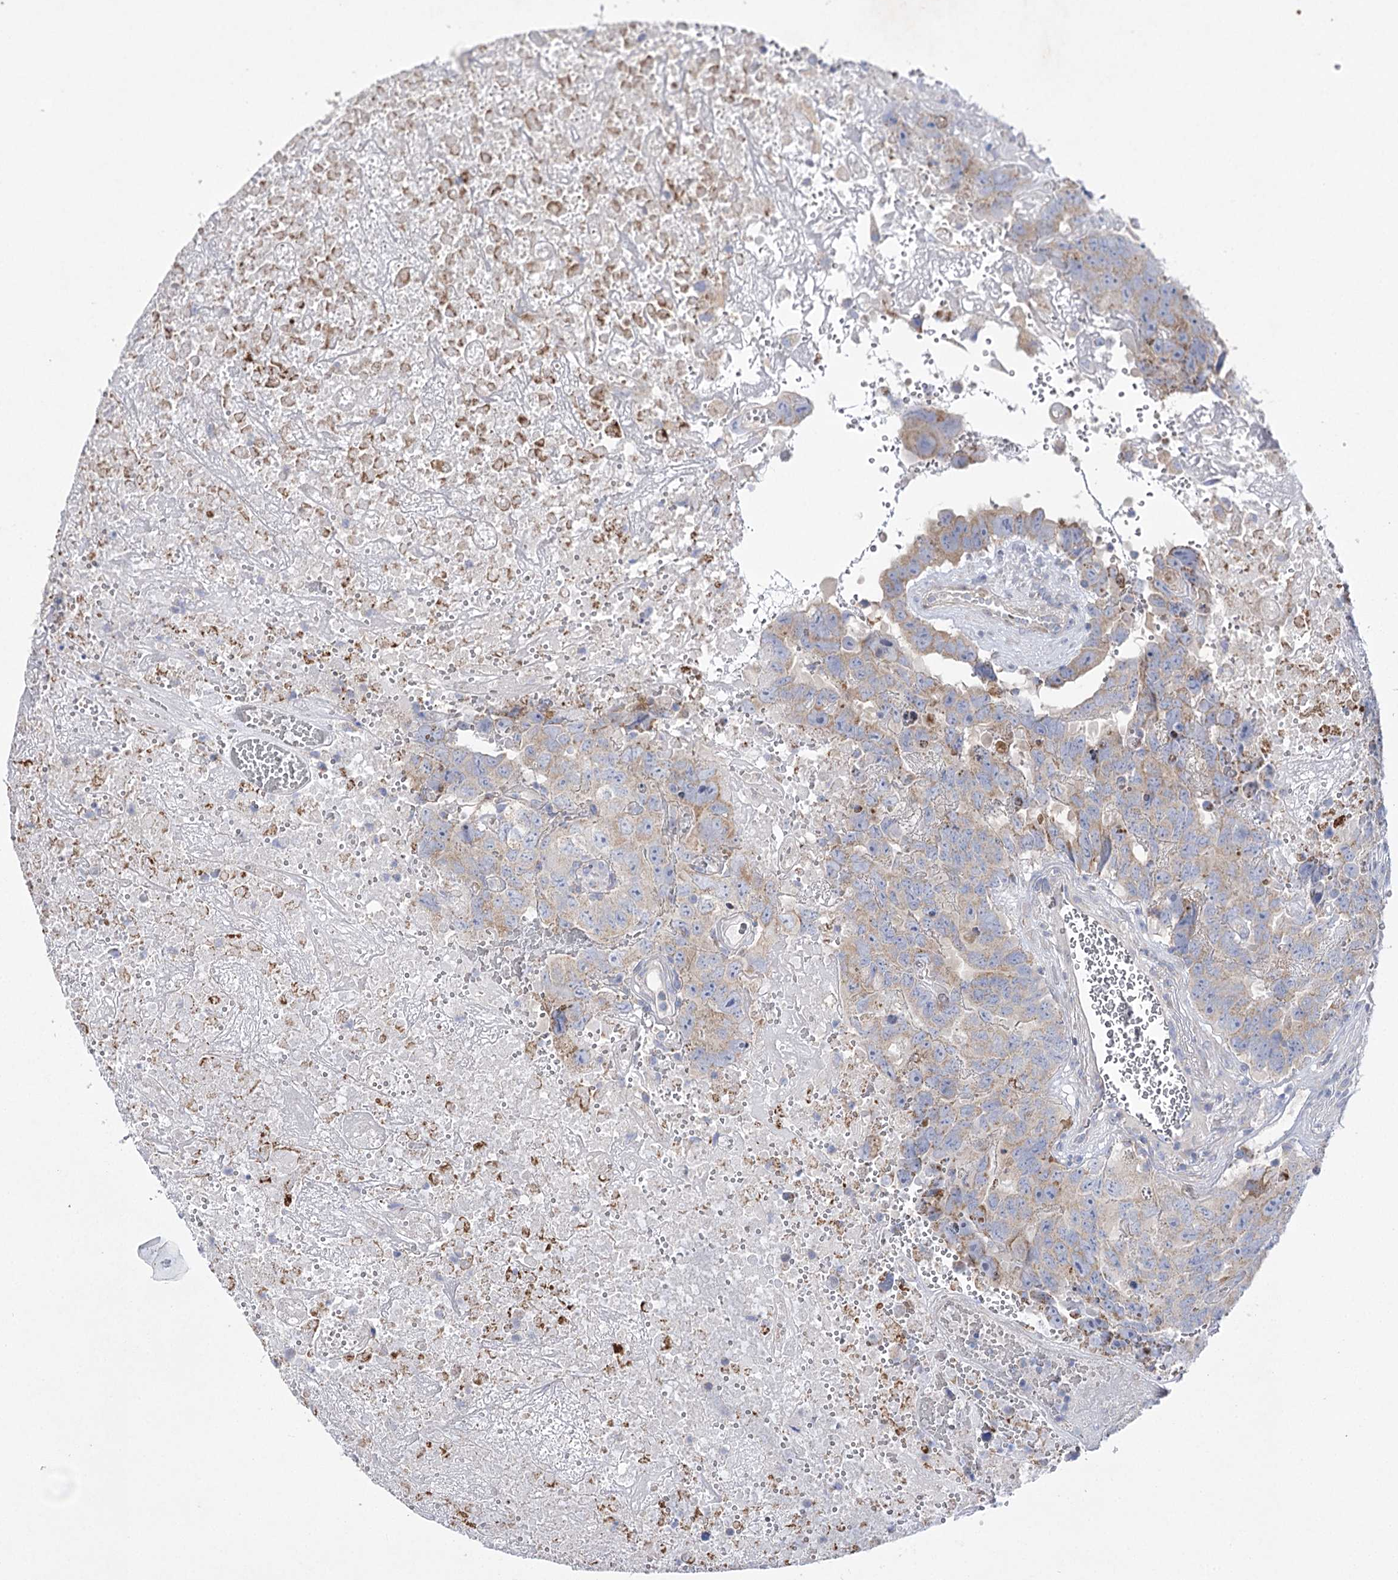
{"staining": {"intensity": "weak", "quantity": "25%-75%", "location": "cytoplasmic/membranous"}, "tissue": "testis cancer", "cell_type": "Tumor cells", "image_type": "cancer", "snomed": [{"axis": "morphology", "description": "Carcinoma, Embryonal, NOS"}, {"axis": "topography", "description": "Testis"}], "caption": "Immunohistochemical staining of human testis embryonal carcinoma demonstrates low levels of weak cytoplasmic/membranous staining in about 25%-75% of tumor cells.", "gene": "COX15", "patient": {"sex": "male", "age": 45}}